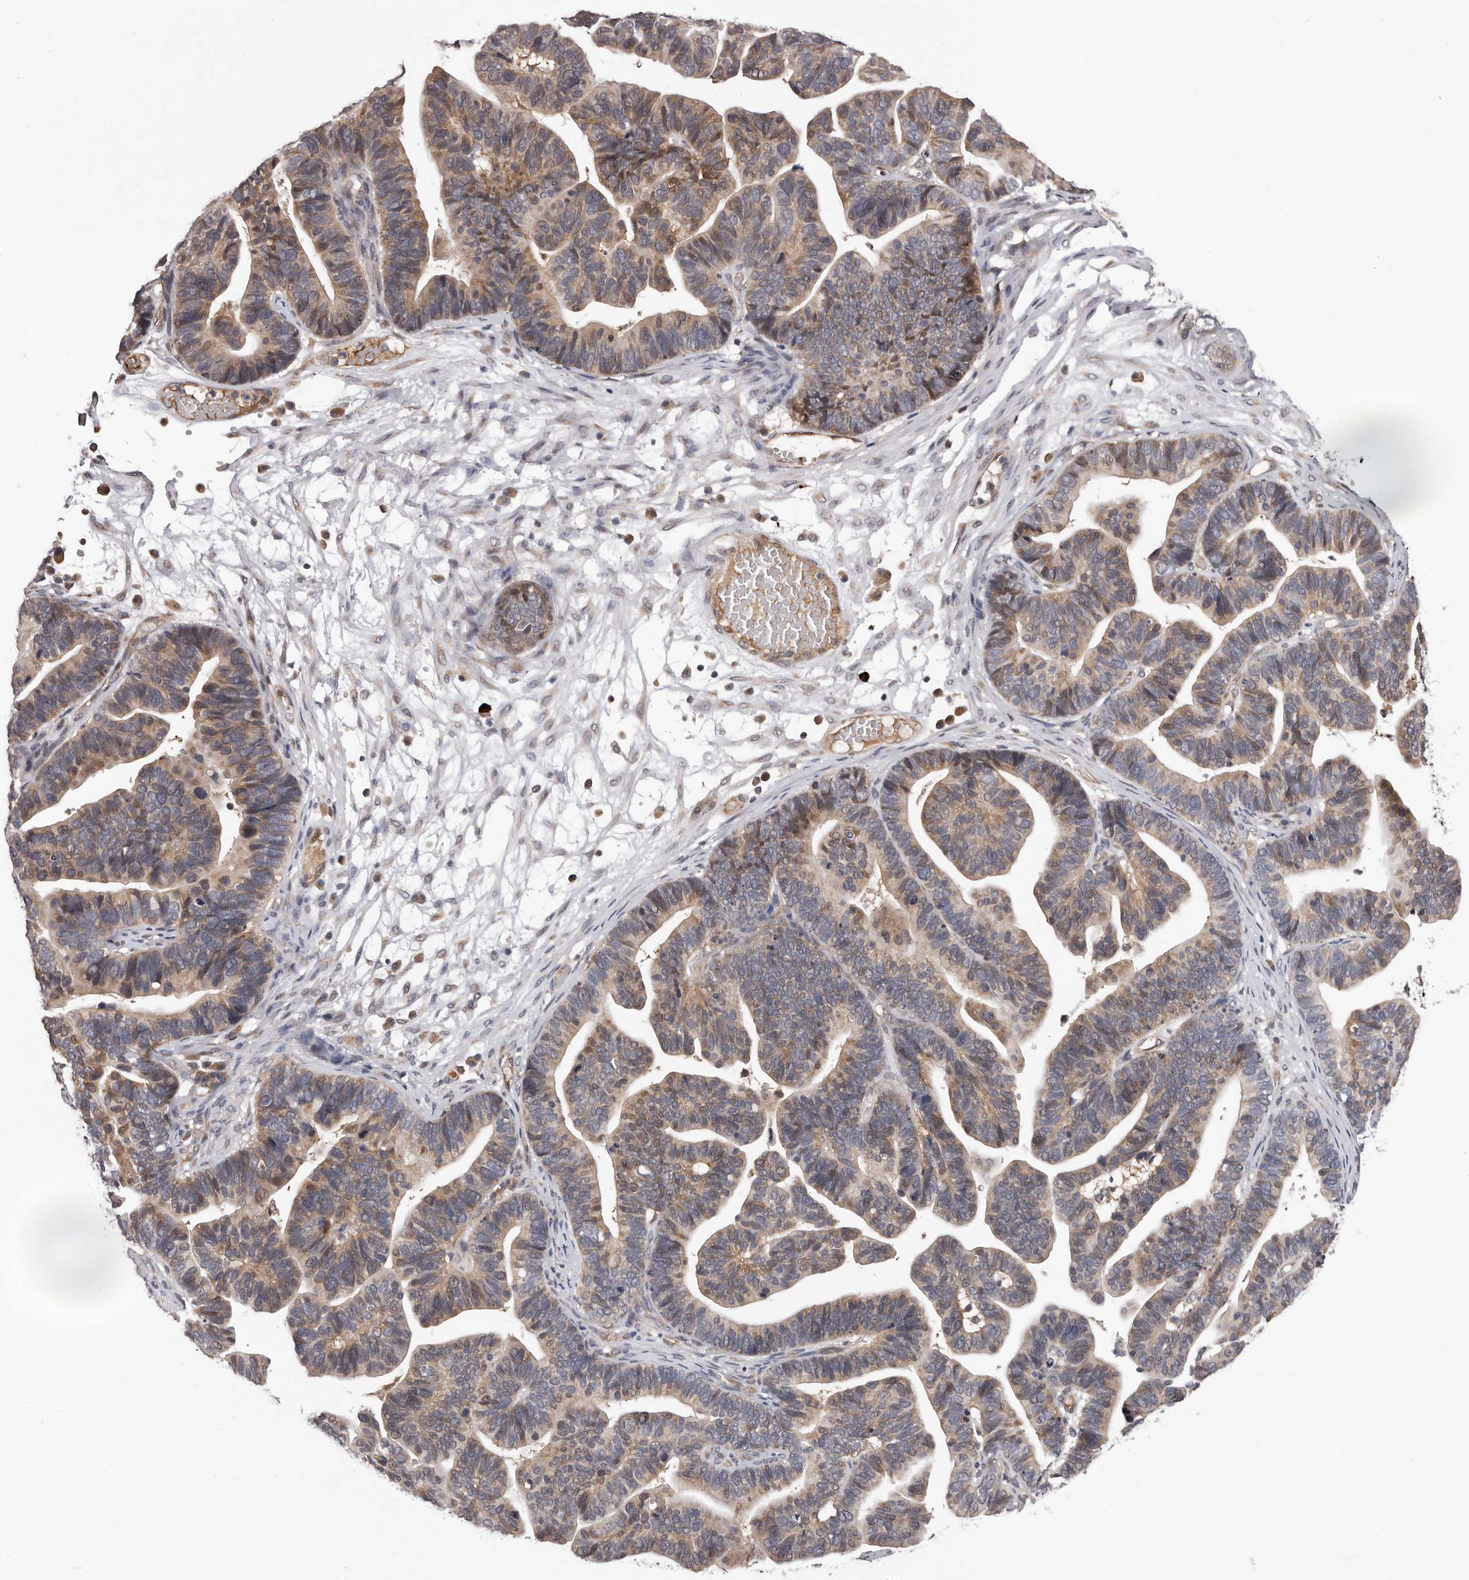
{"staining": {"intensity": "weak", "quantity": "25%-75%", "location": "cytoplasmic/membranous"}, "tissue": "ovarian cancer", "cell_type": "Tumor cells", "image_type": "cancer", "snomed": [{"axis": "morphology", "description": "Cystadenocarcinoma, serous, NOS"}, {"axis": "topography", "description": "Ovary"}], "caption": "Immunohistochemistry (IHC) of ovarian cancer (serous cystadenocarcinoma) demonstrates low levels of weak cytoplasmic/membranous expression in about 25%-75% of tumor cells.", "gene": "MED8", "patient": {"sex": "female", "age": 56}}